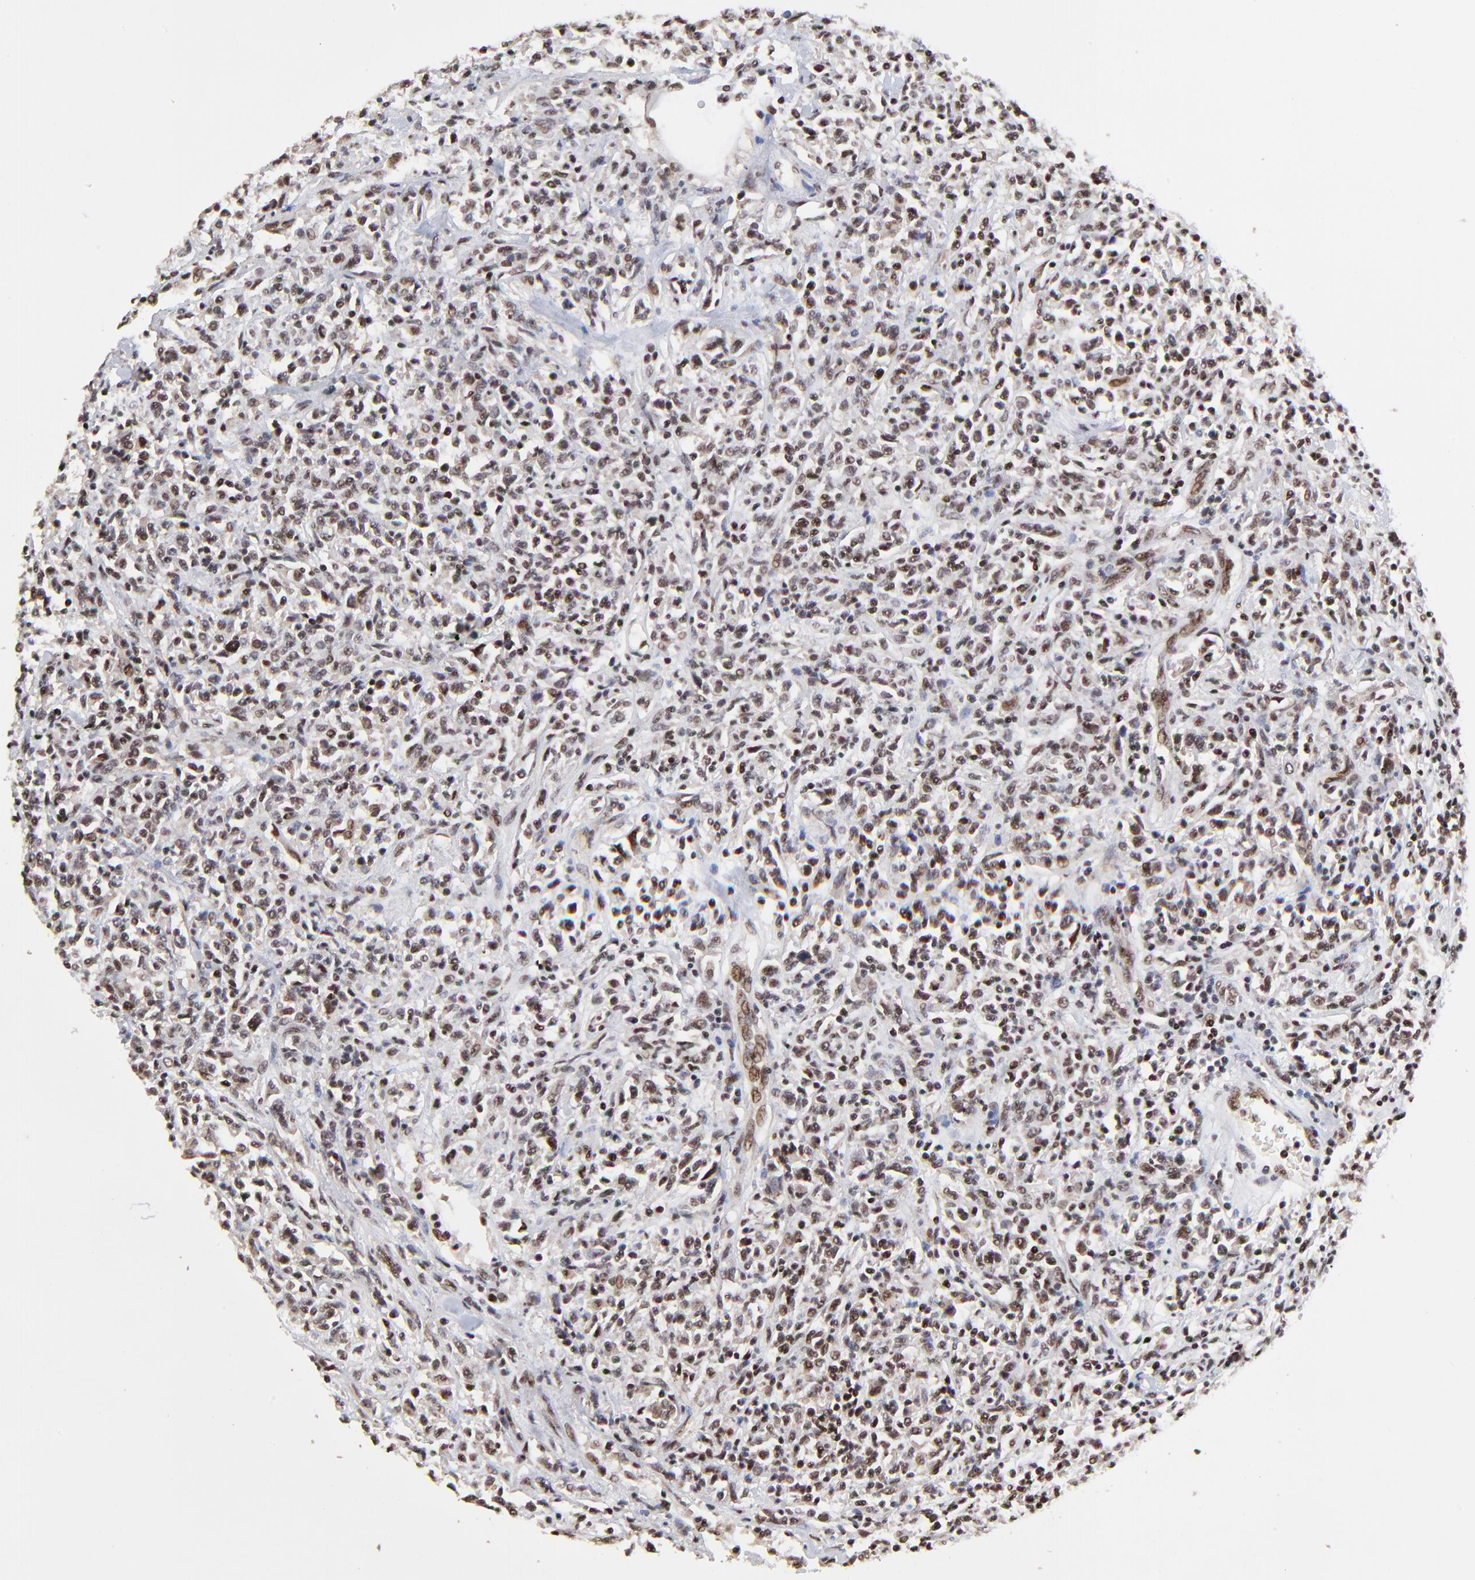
{"staining": {"intensity": "moderate", "quantity": ">75%", "location": "nuclear"}, "tissue": "lymphoma", "cell_type": "Tumor cells", "image_type": "cancer", "snomed": [{"axis": "morphology", "description": "Malignant lymphoma, non-Hodgkin's type, Low grade"}, {"axis": "topography", "description": "Small intestine"}], "caption": "IHC staining of low-grade malignant lymphoma, non-Hodgkin's type, which exhibits medium levels of moderate nuclear positivity in about >75% of tumor cells indicating moderate nuclear protein staining. The staining was performed using DAB (brown) for protein detection and nuclei were counterstained in hematoxylin (blue).", "gene": "RBM22", "patient": {"sex": "female", "age": 59}}